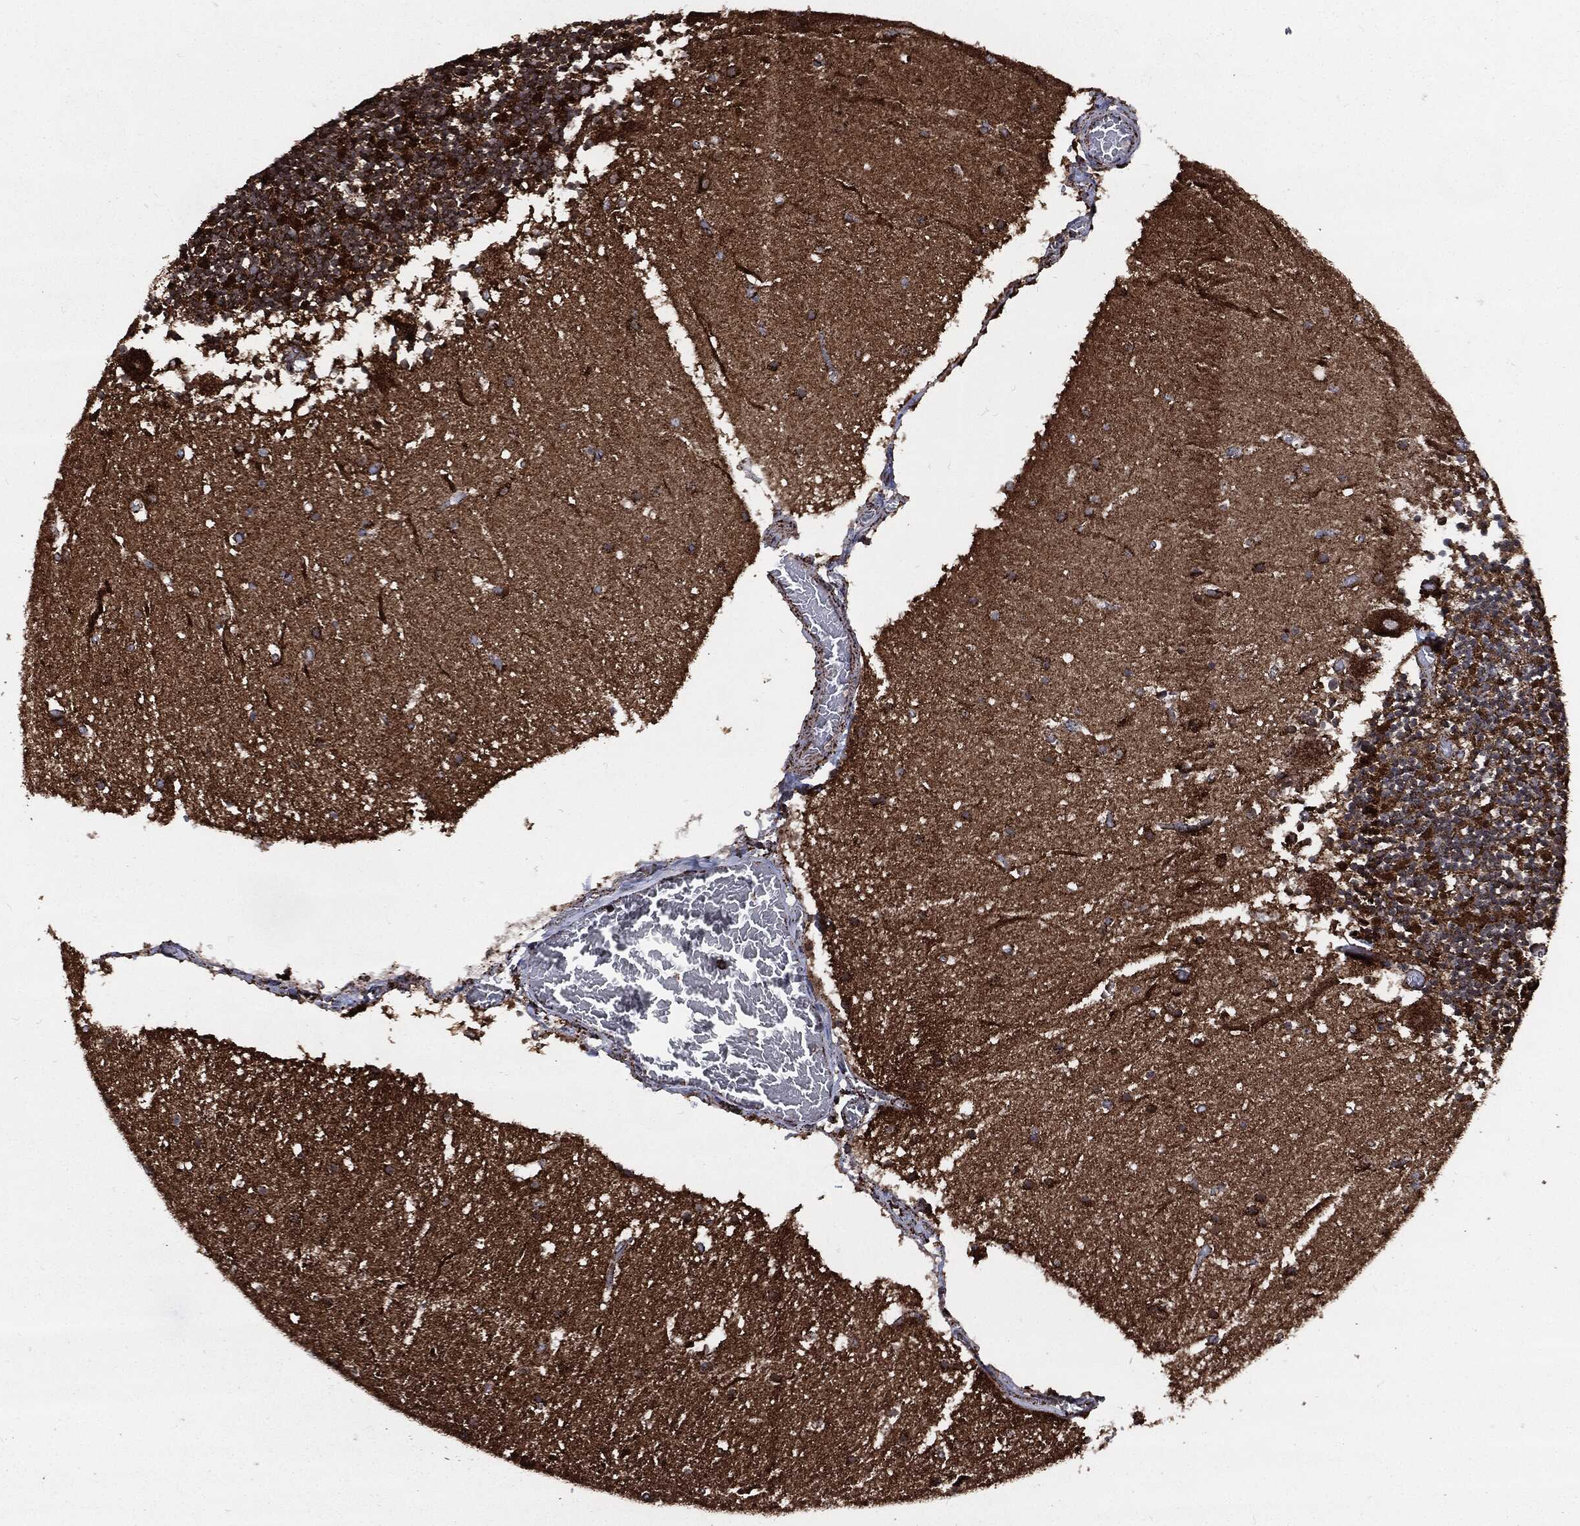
{"staining": {"intensity": "strong", "quantity": ">75%", "location": "cytoplasmic/membranous"}, "tissue": "cerebellum", "cell_type": "Cells in granular layer", "image_type": "normal", "snomed": [{"axis": "morphology", "description": "Normal tissue, NOS"}, {"axis": "topography", "description": "Cerebellum"}], "caption": "A histopathology image of cerebellum stained for a protein displays strong cytoplasmic/membranous brown staining in cells in granular layer. (DAB IHC with brightfield microscopy, high magnification).", "gene": "FH", "patient": {"sex": "female", "age": 28}}